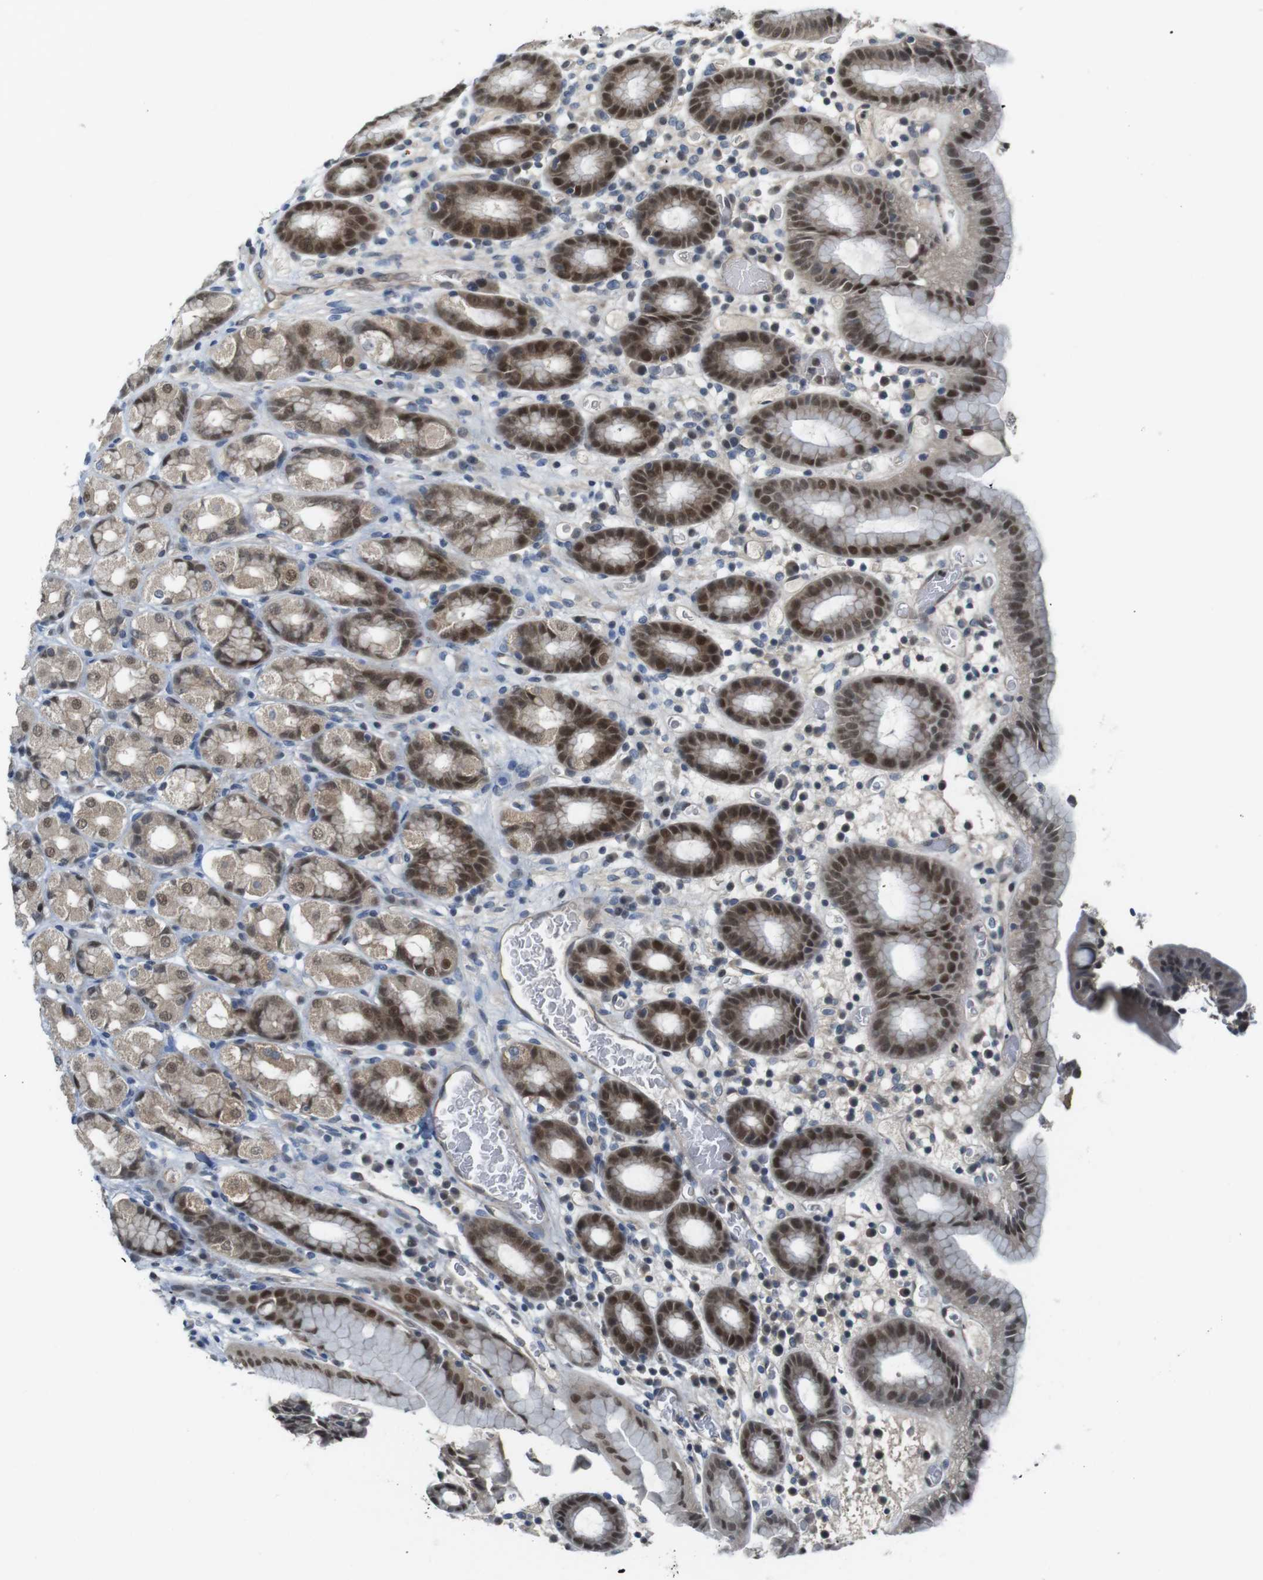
{"staining": {"intensity": "strong", "quantity": "25%-75%", "location": "cytoplasmic/membranous,nuclear"}, "tissue": "stomach", "cell_type": "Glandular cells", "image_type": "normal", "snomed": [{"axis": "morphology", "description": "Normal tissue, NOS"}, {"axis": "topography", "description": "Stomach, upper"}], "caption": "Benign stomach was stained to show a protein in brown. There is high levels of strong cytoplasmic/membranous,nuclear positivity in approximately 25%-75% of glandular cells. (brown staining indicates protein expression, while blue staining denotes nuclei).", "gene": "MAPKAPK5", "patient": {"sex": "male", "age": 68}}